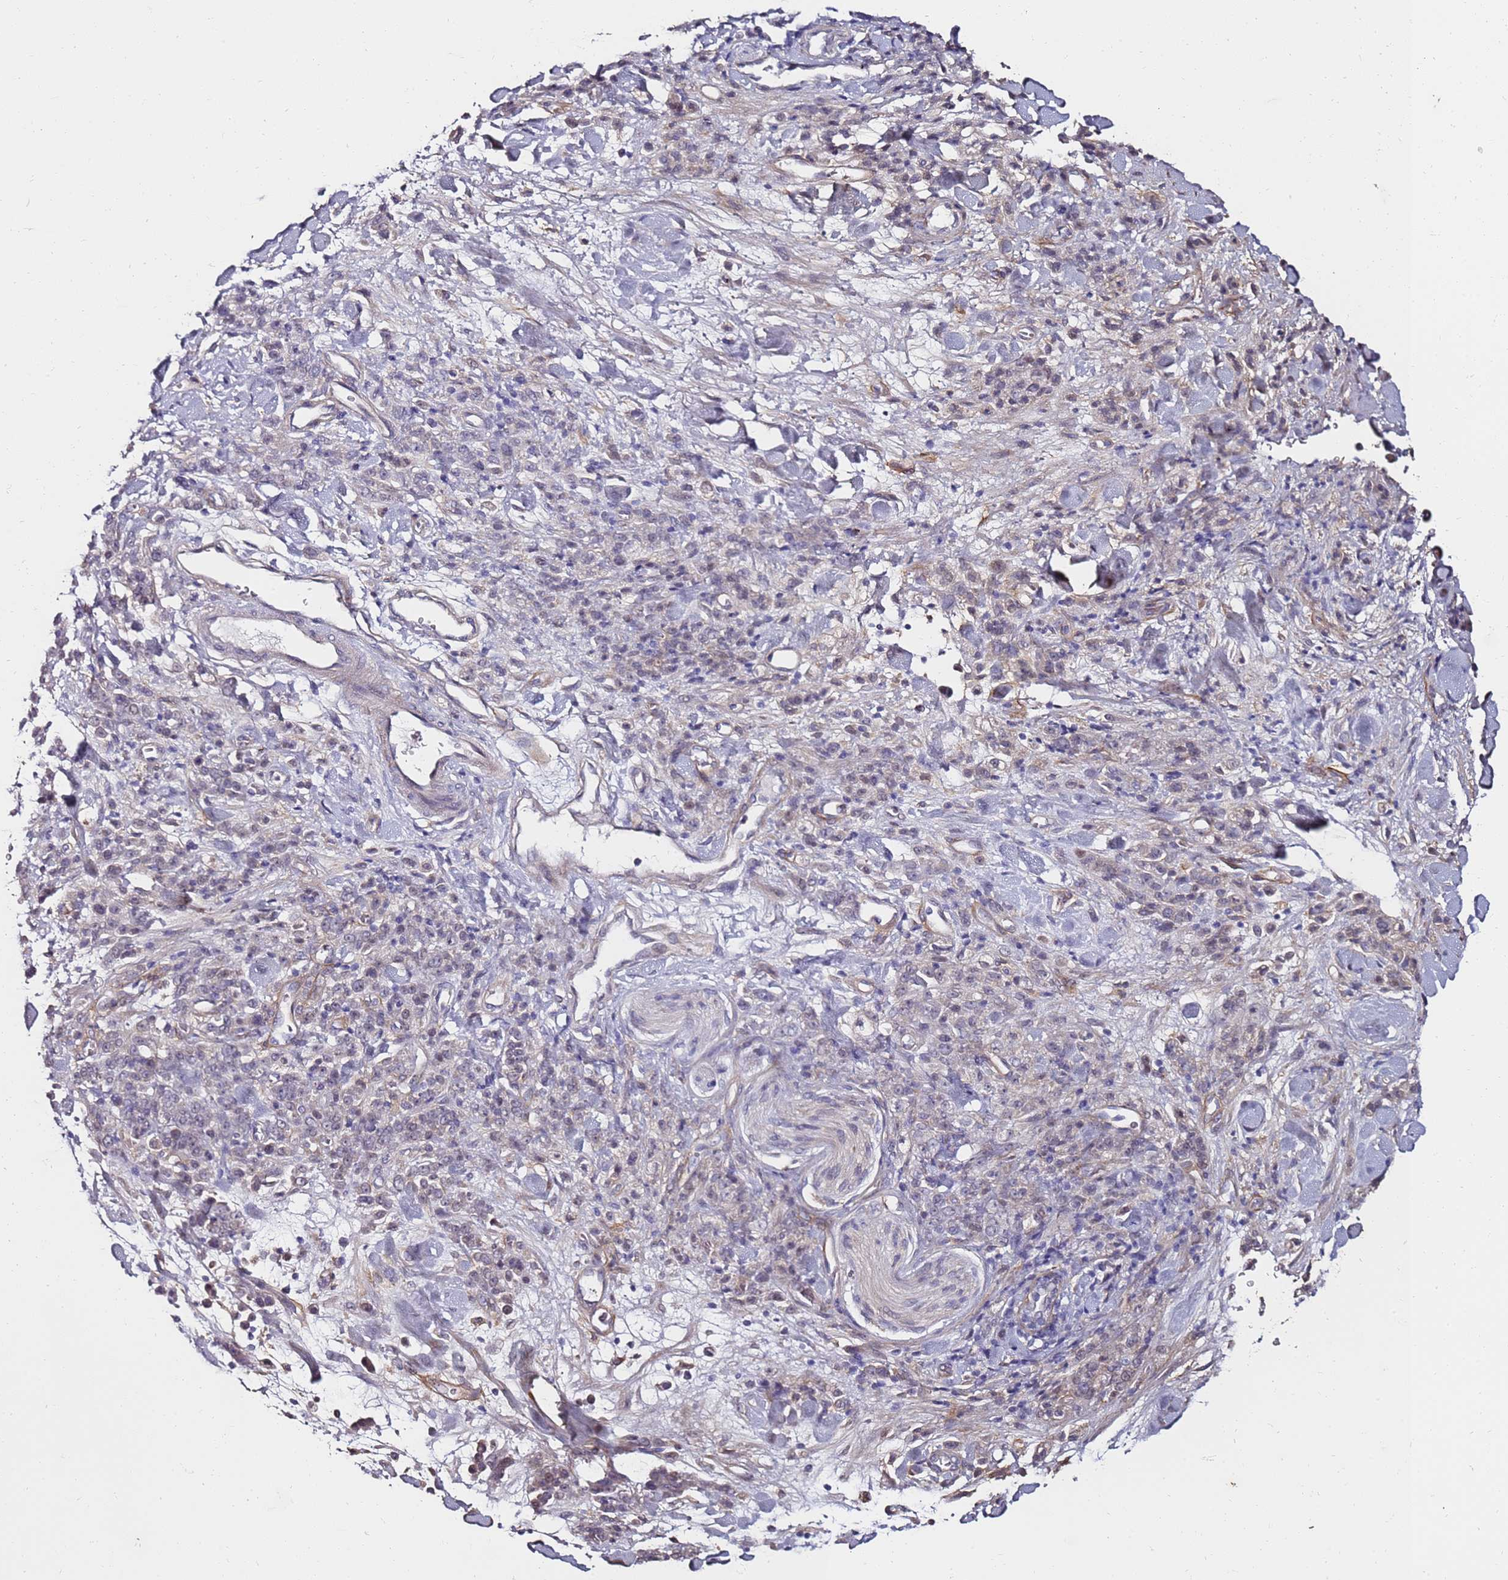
{"staining": {"intensity": "negative", "quantity": "none", "location": "none"}, "tissue": "stomach cancer", "cell_type": "Tumor cells", "image_type": "cancer", "snomed": [{"axis": "morphology", "description": "Normal tissue, NOS"}, {"axis": "morphology", "description": "Adenocarcinoma, NOS"}, {"axis": "topography", "description": "Stomach"}], "caption": "Human stomach cancer (adenocarcinoma) stained for a protein using IHC reveals no staining in tumor cells.", "gene": "C3orf80", "patient": {"sex": "male", "age": 82}}